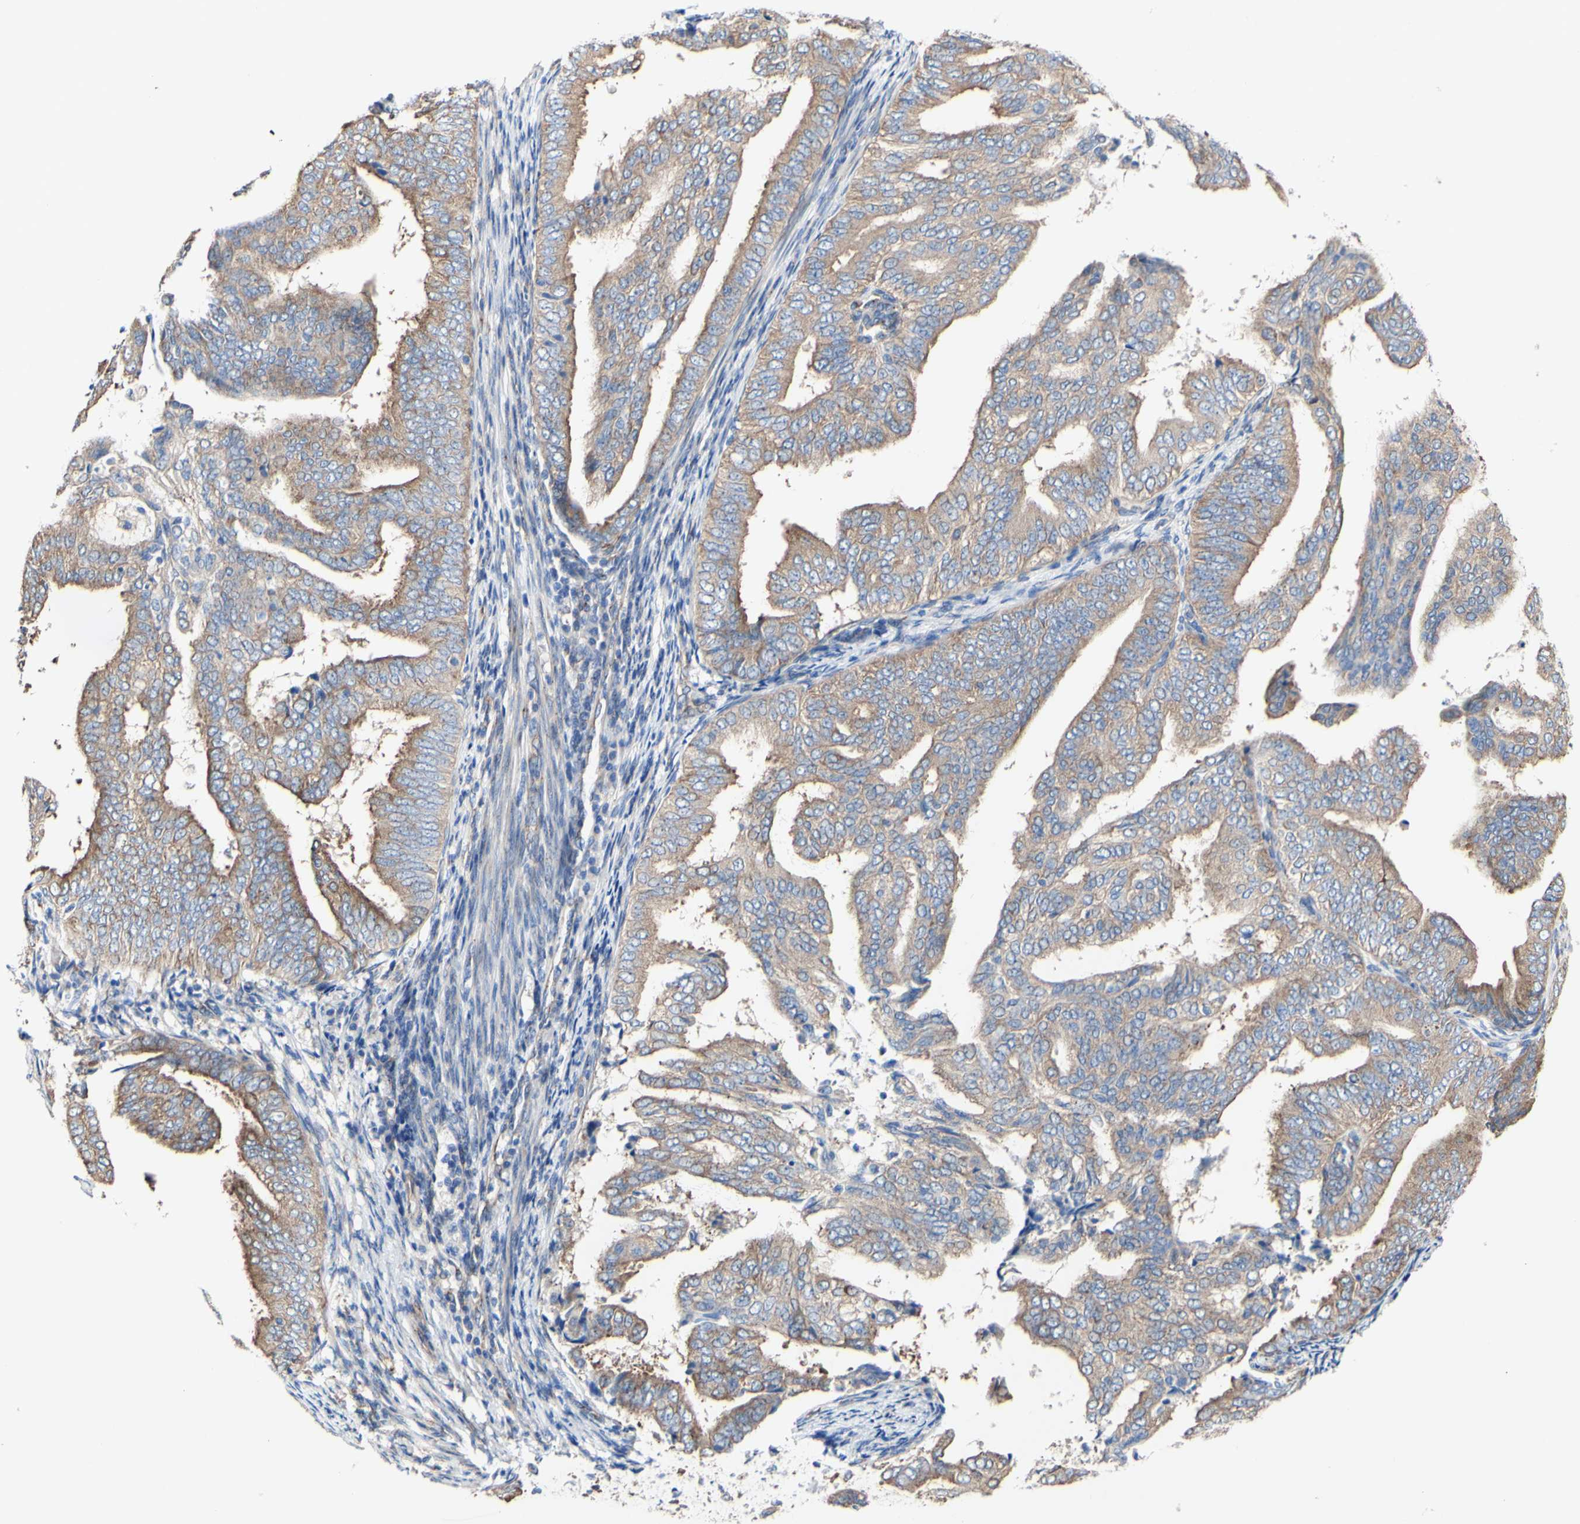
{"staining": {"intensity": "moderate", "quantity": ">75%", "location": "cytoplasmic/membranous"}, "tissue": "endometrial cancer", "cell_type": "Tumor cells", "image_type": "cancer", "snomed": [{"axis": "morphology", "description": "Adenocarcinoma, NOS"}, {"axis": "topography", "description": "Endometrium"}], "caption": "A histopathology image of endometrial cancer stained for a protein reveals moderate cytoplasmic/membranous brown staining in tumor cells.", "gene": "LRIG3", "patient": {"sex": "female", "age": 58}}